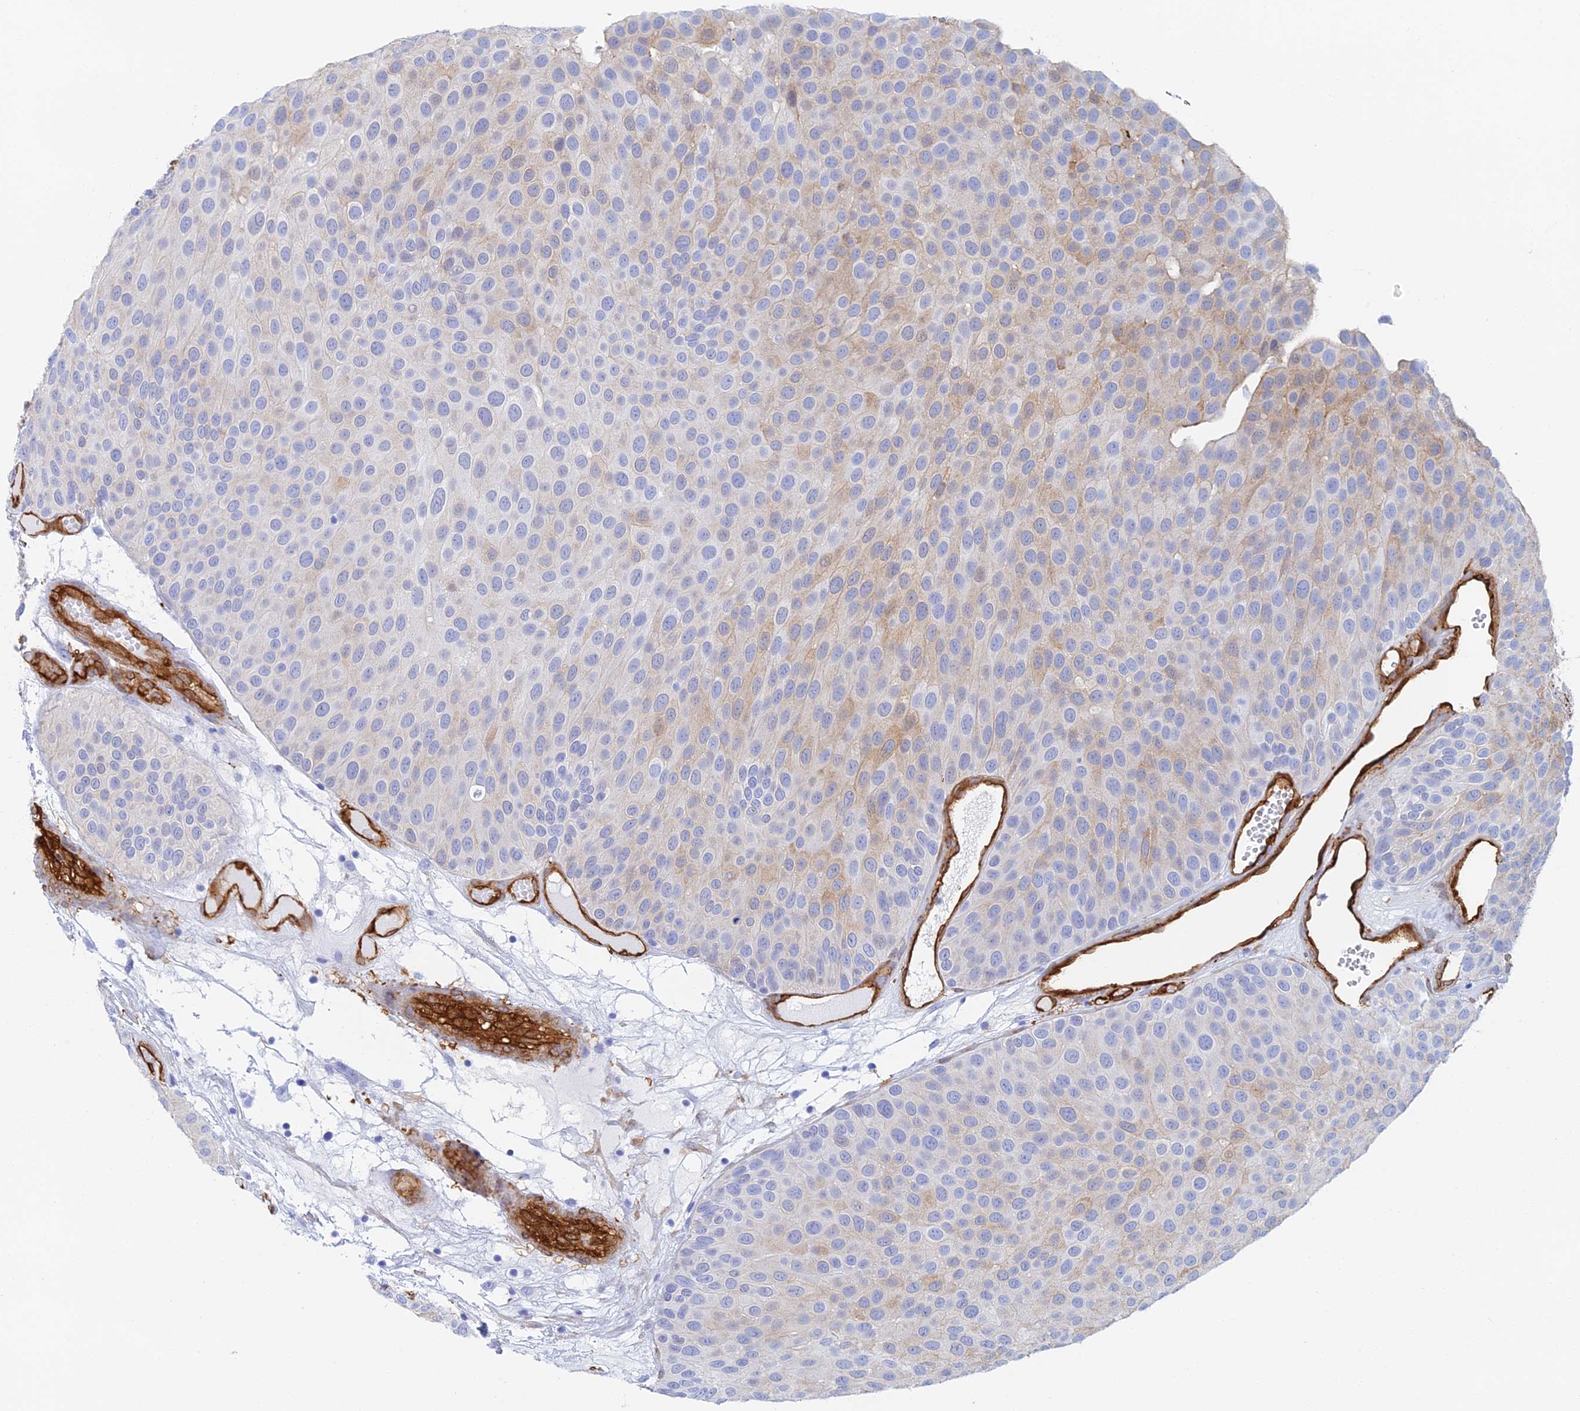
{"staining": {"intensity": "moderate", "quantity": "<25%", "location": "cytoplasmic/membranous"}, "tissue": "urothelial cancer", "cell_type": "Tumor cells", "image_type": "cancer", "snomed": [{"axis": "morphology", "description": "Urothelial carcinoma, Low grade"}, {"axis": "topography", "description": "Urinary bladder"}], "caption": "Protein positivity by immunohistochemistry demonstrates moderate cytoplasmic/membranous staining in approximately <25% of tumor cells in urothelial cancer.", "gene": "CRIP2", "patient": {"sex": "male", "age": 89}}